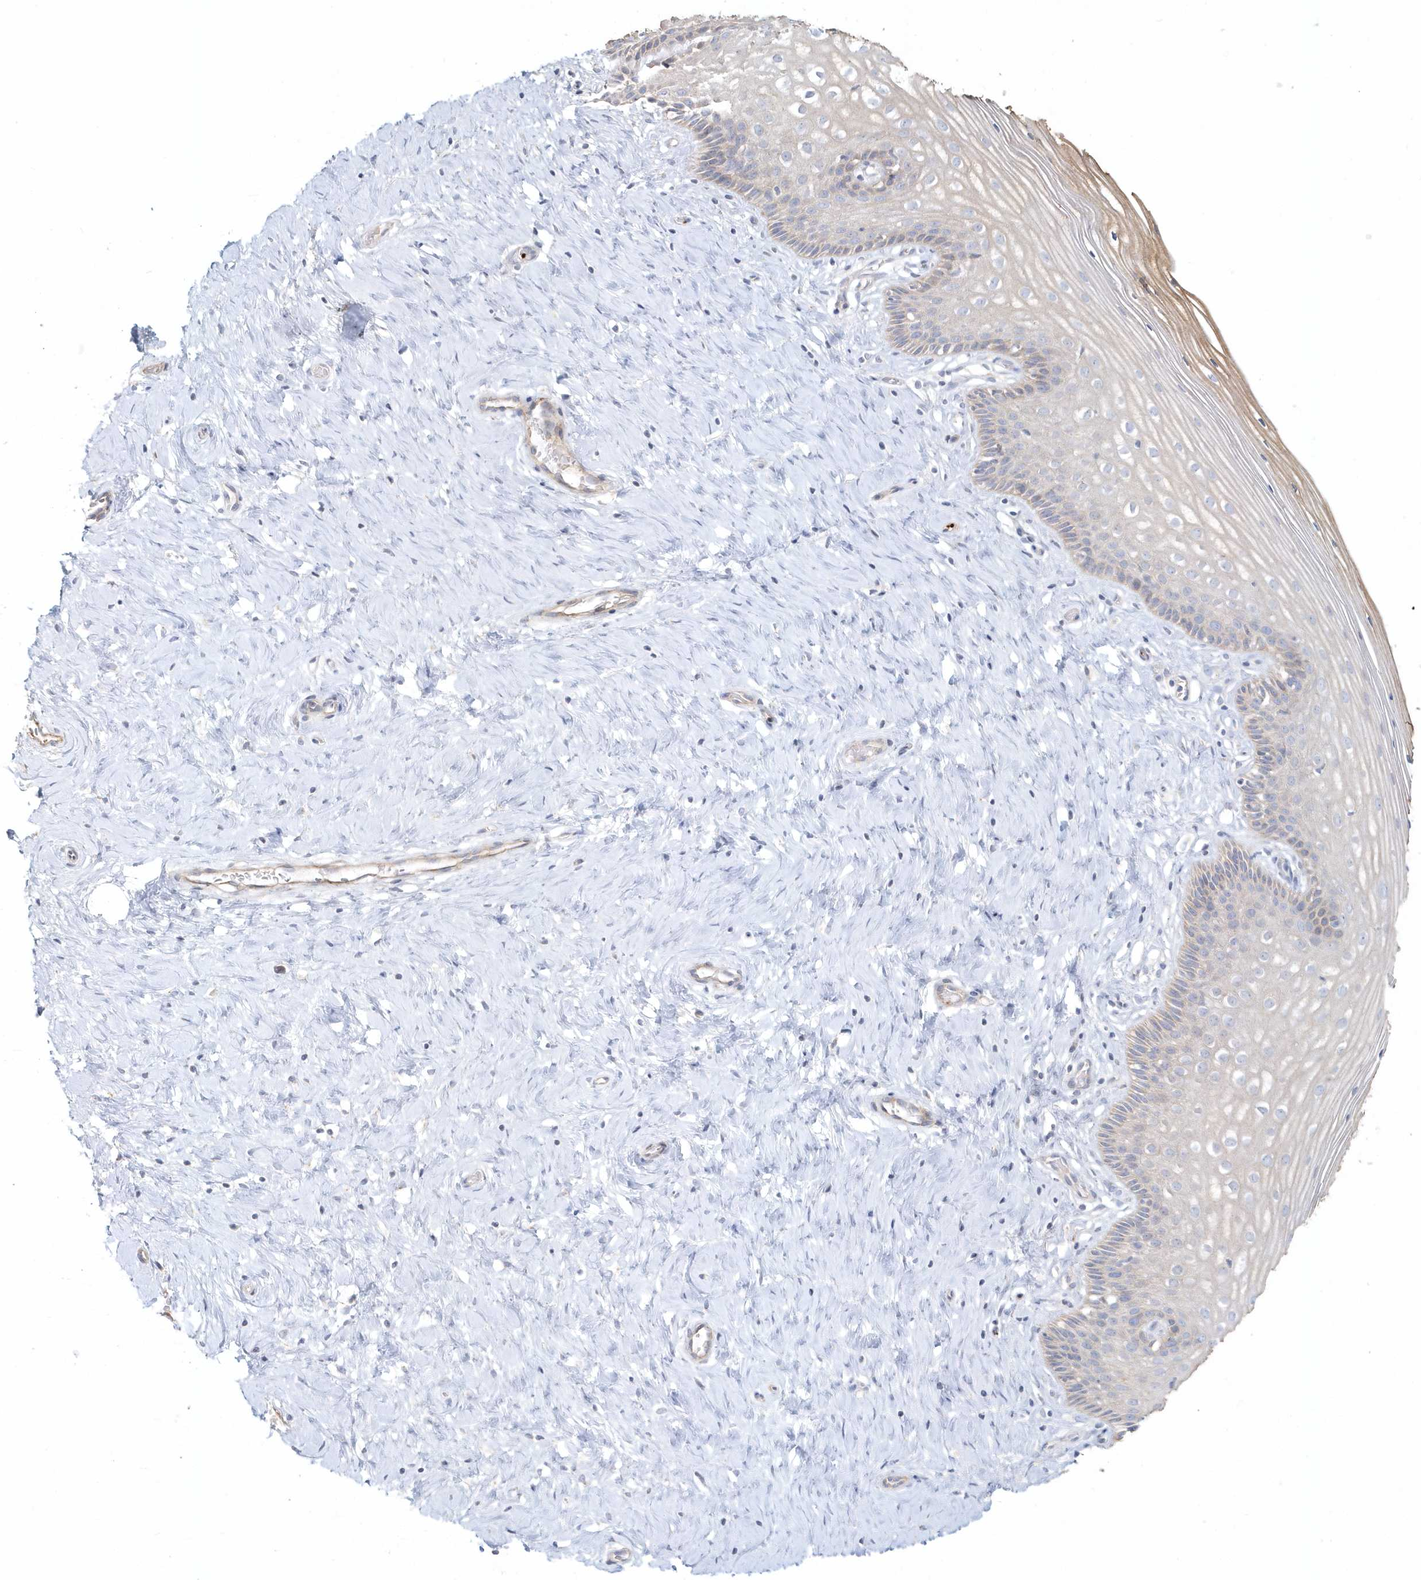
{"staining": {"intensity": "weak", "quantity": "<25%", "location": "cytoplasmic/membranous"}, "tissue": "cervix", "cell_type": "Glandular cells", "image_type": "normal", "snomed": [{"axis": "morphology", "description": "Normal tissue, NOS"}, {"axis": "topography", "description": "Cervix"}], "caption": "IHC image of benign cervix: cervix stained with DAB (3,3'-diaminobenzidine) displays no significant protein expression in glandular cells.", "gene": "MMRN1", "patient": {"sex": "female", "age": 33}}